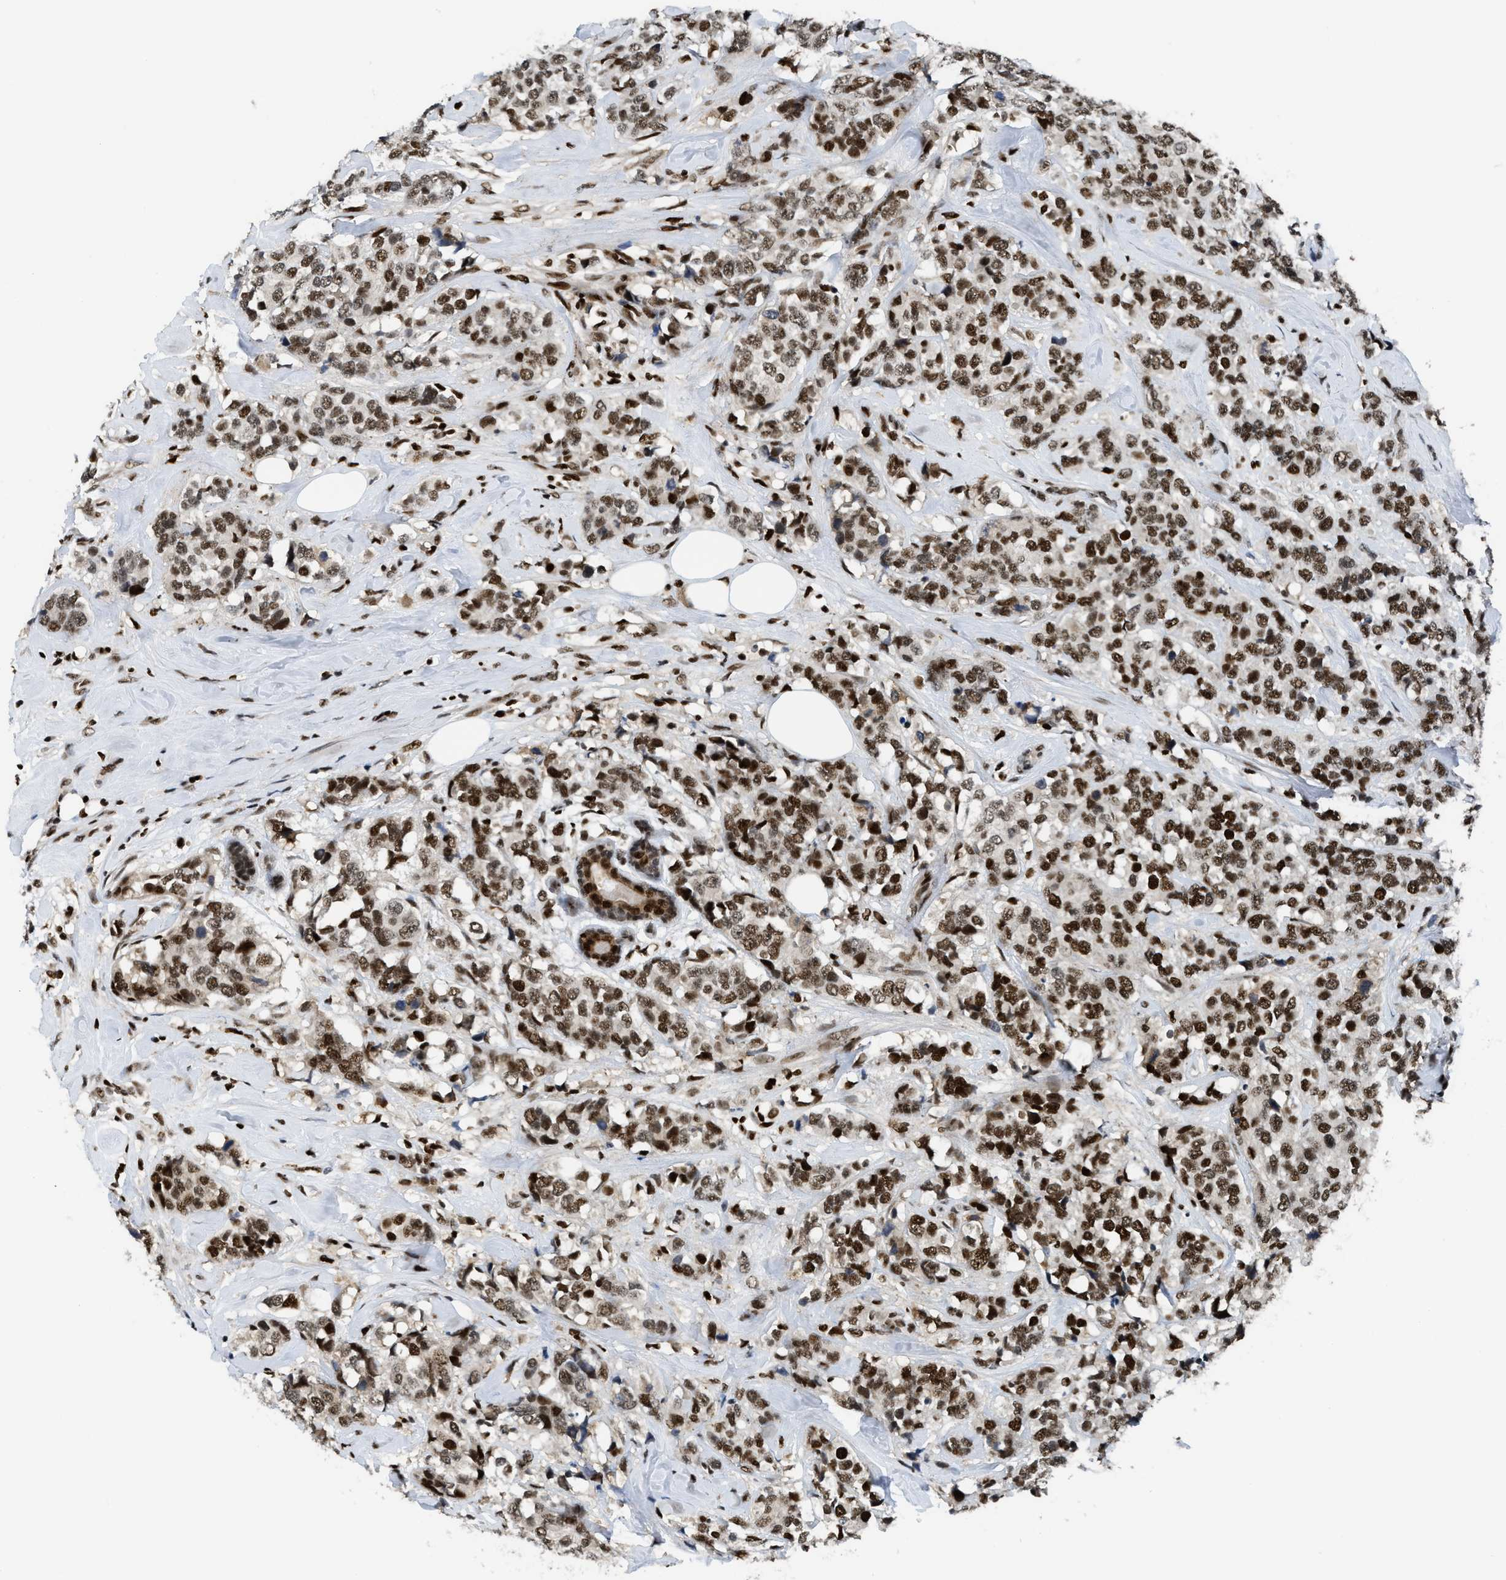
{"staining": {"intensity": "strong", "quantity": ">75%", "location": "nuclear"}, "tissue": "breast cancer", "cell_type": "Tumor cells", "image_type": "cancer", "snomed": [{"axis": "morphology", "description": "Lobular carcinoma"}, {"axis": "topography", "description": "Breast"}], "caption": "The micrograph shows staining of breast cancer (lobular carcinoma), revealing strong nuclear protein expression (brown color) within tumor cells.", "gene": "RFX5", "patient": {"sex": "female", "age": 59}}